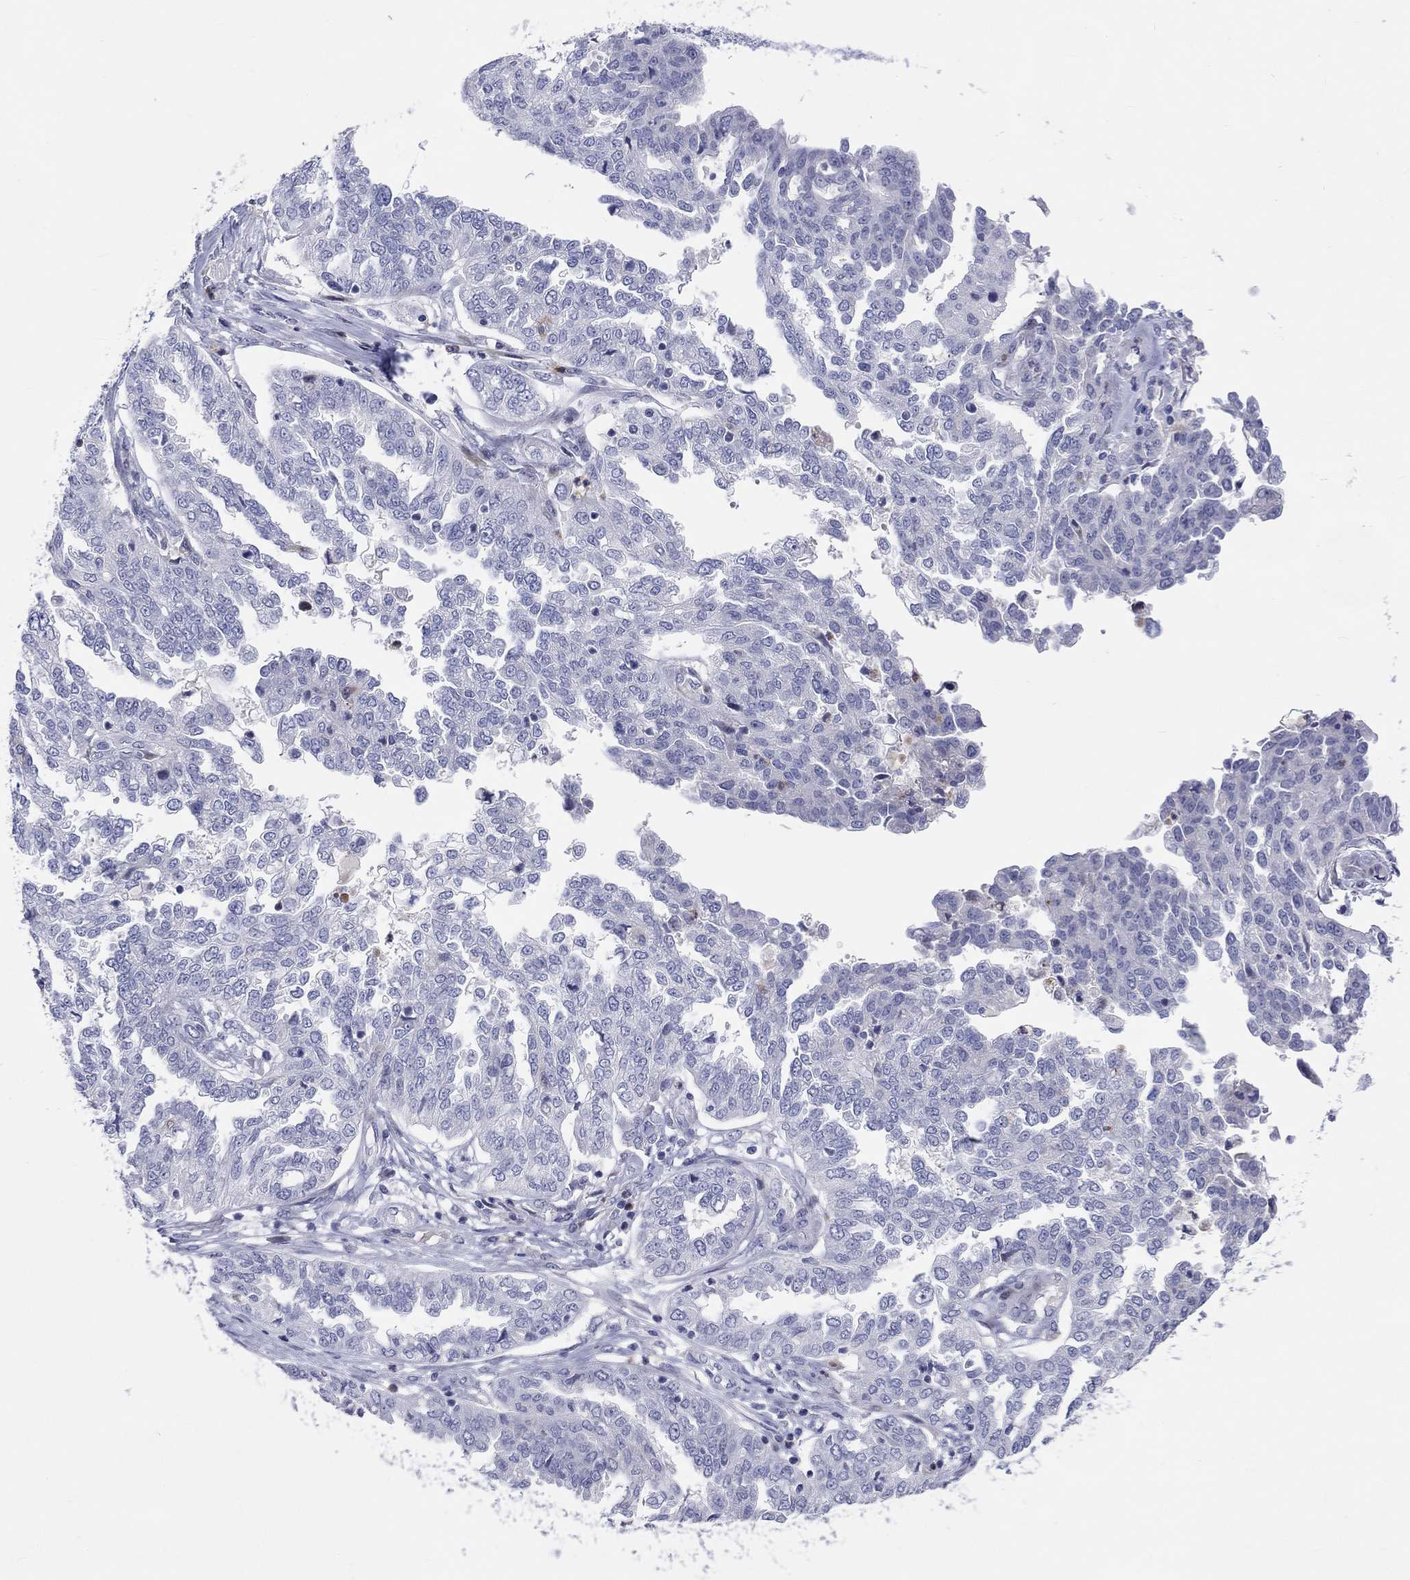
{"staining": {"intensity": "negative", "quantity": "none", "location": "none"}, "tissue": "ovarian cancer", "cell_type": "Tumor cells", "image_type": "cancer", "snomed": [{"axis": "morphology", "description": "Cystadenocarcinoma, serous, NOS"}, {"axis": "topography", "description": "Ovary"}], "caption": "The immunohistochemistry (IHC) photomicrograph has no significant expression in tumor cells of ovarian cancer (serous cystadenocarcinoma) tissue.", "gene": "ARHGAP36", "patient": {"sex": "female", "age": 67}}